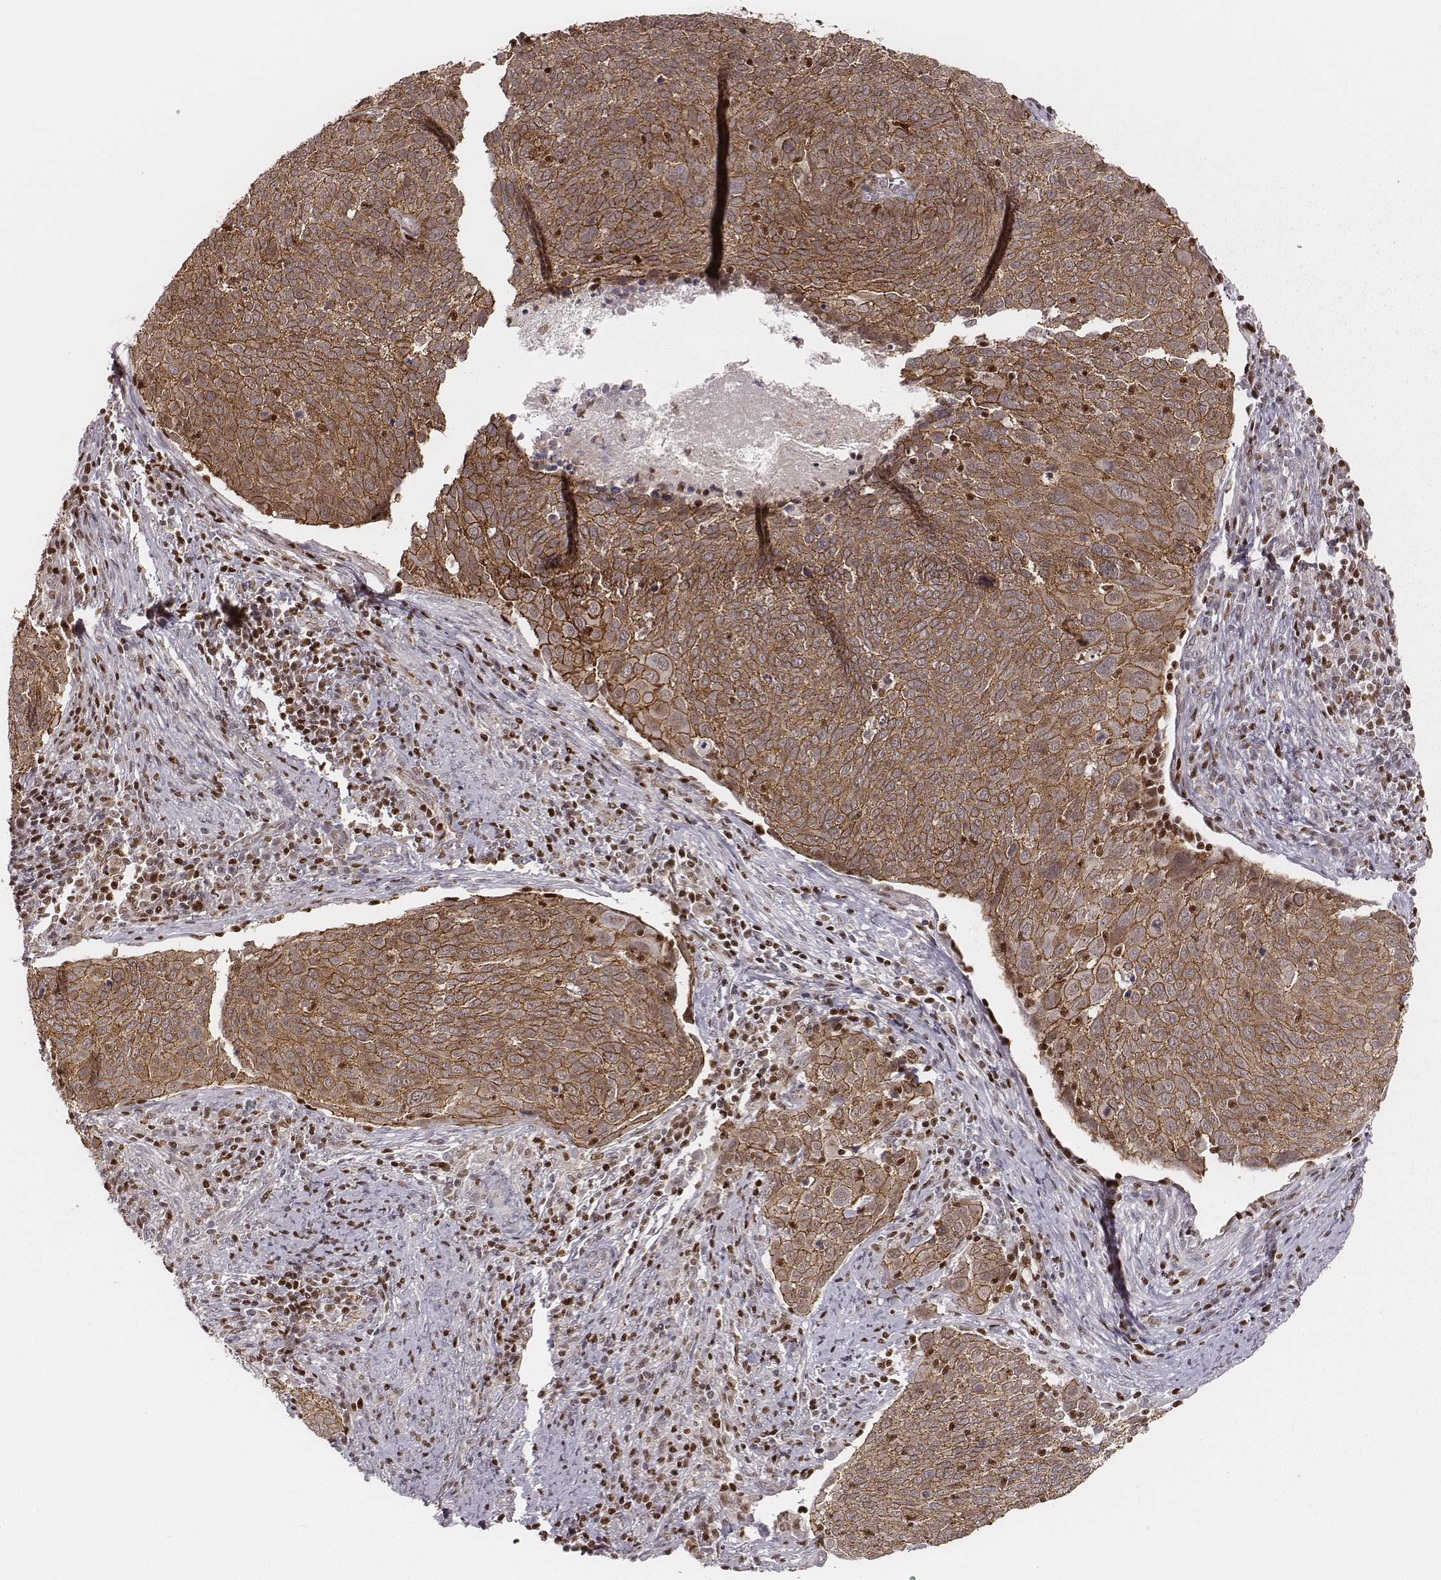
{"staining": {"intensity": "moderate", "quantity": ">75%", "location": "cytoplasmic/membranous"}, "tissue": "cervical cancer", "cell_type": "Tumor cells", "image_type": "cancer", "snomed": [{"axis": "morphology", "description": "Squamous cell carcinoma, NOS"}, {"axis": "topography", "description": "Cervix"}], "caption": "The photomicrograph shows immunohistochemical staining of cervical cancer (squamous cell carcinoma). There is moderate cytoplasmic/membranous expression is present in approximately >75% of tumor cells. (IHC, brightfield microscopy, high magnification).", "gene": "WDR59", "patient": {"sex": "female", "age": 39}}